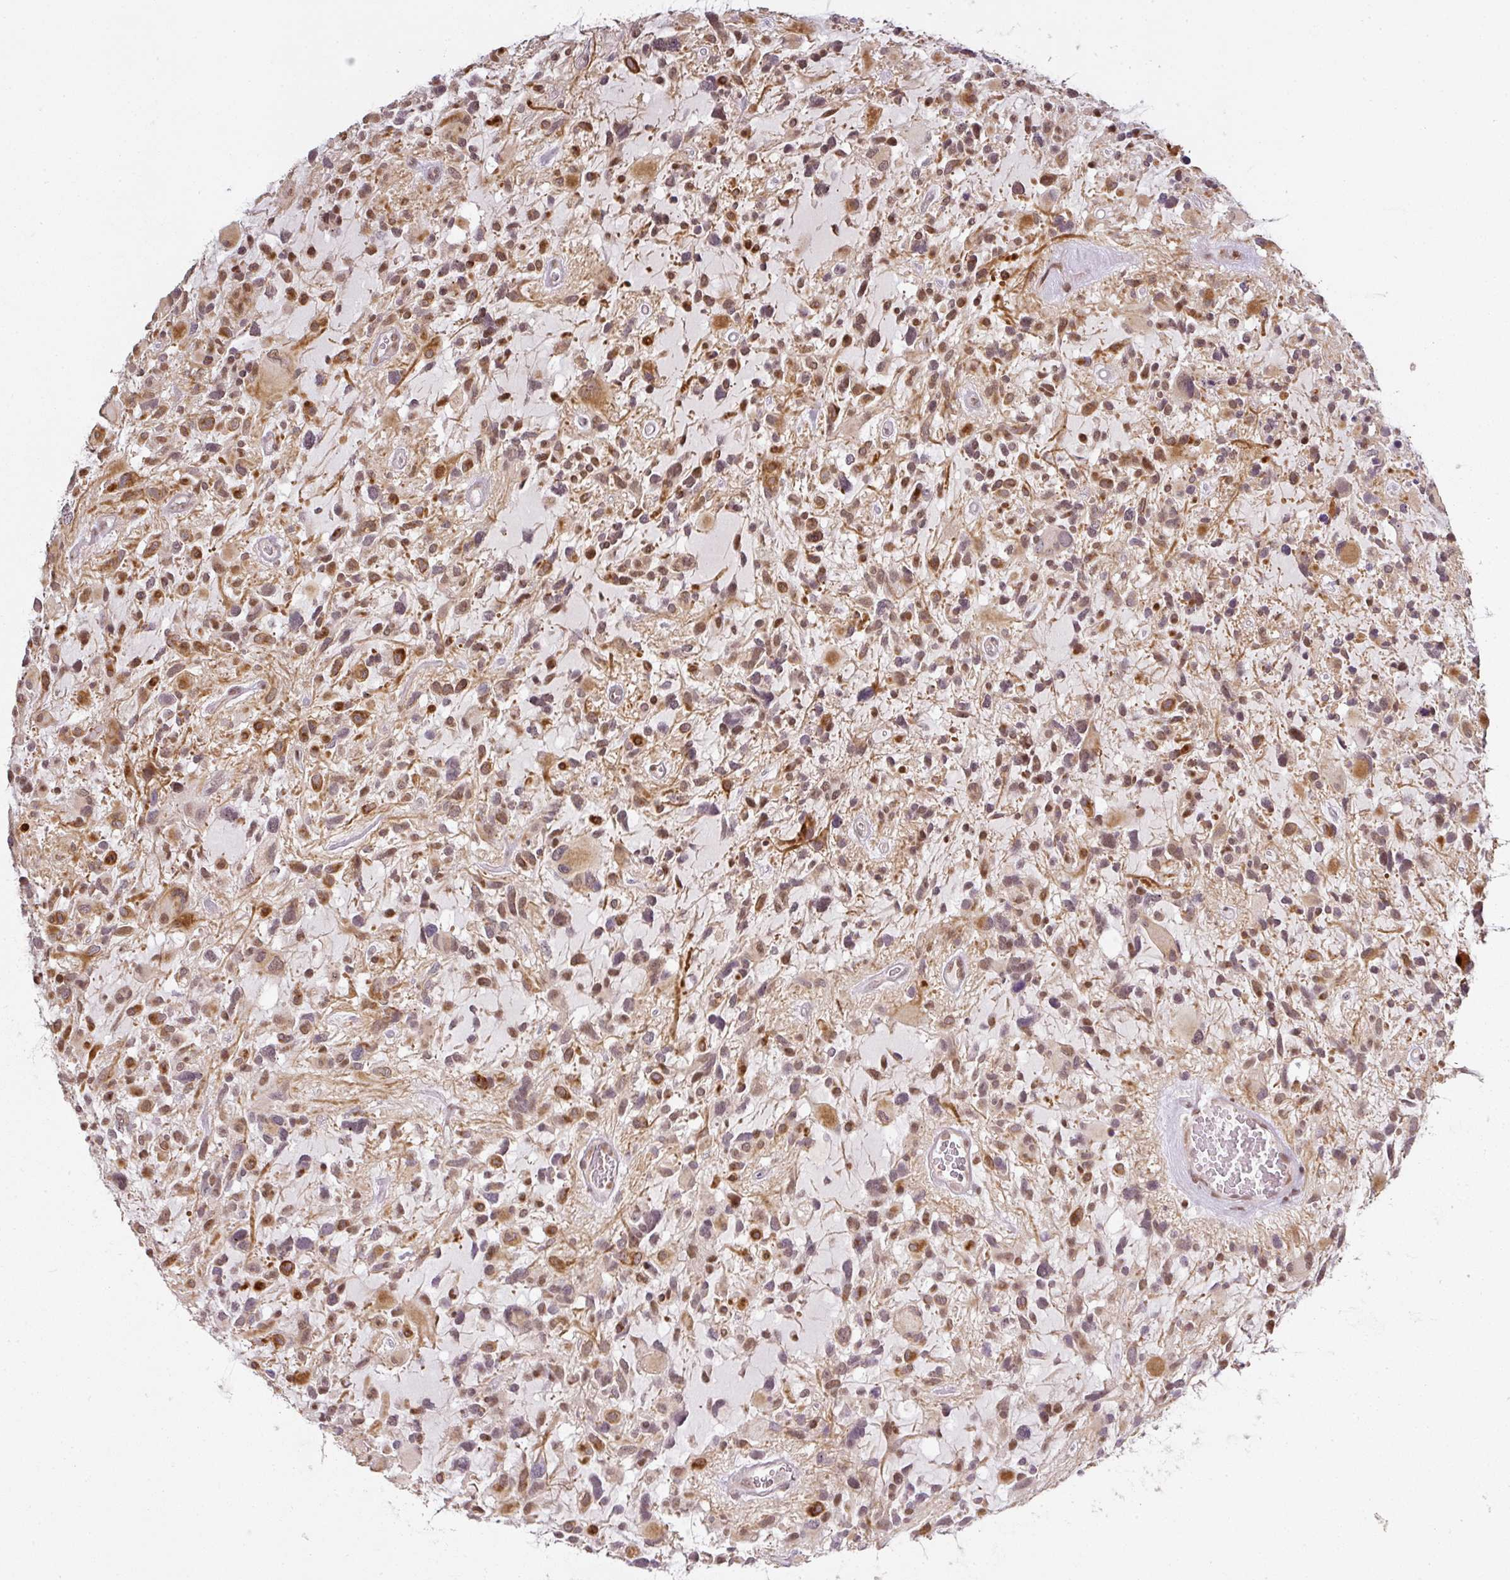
{"staining": {"intensity": "moderate", "quantity": "<25%", "location": "nuclear"}, "tissue": "glioma", "cell_type": "Tumor cells", "image_type": "cancer", "snomed": [{"axis": "morphology", "description": "Glioma, malignant, High grade"}, {"axis": "topography", "description": "Brain"}], "caption": "Protein expression analysis of human malignant high-grade glioma reveals moderate nuclear staining in approximately <25% of tumor cells.", "gene": "GPRIN2", "patient": {"sex": "female", "age": 11}}